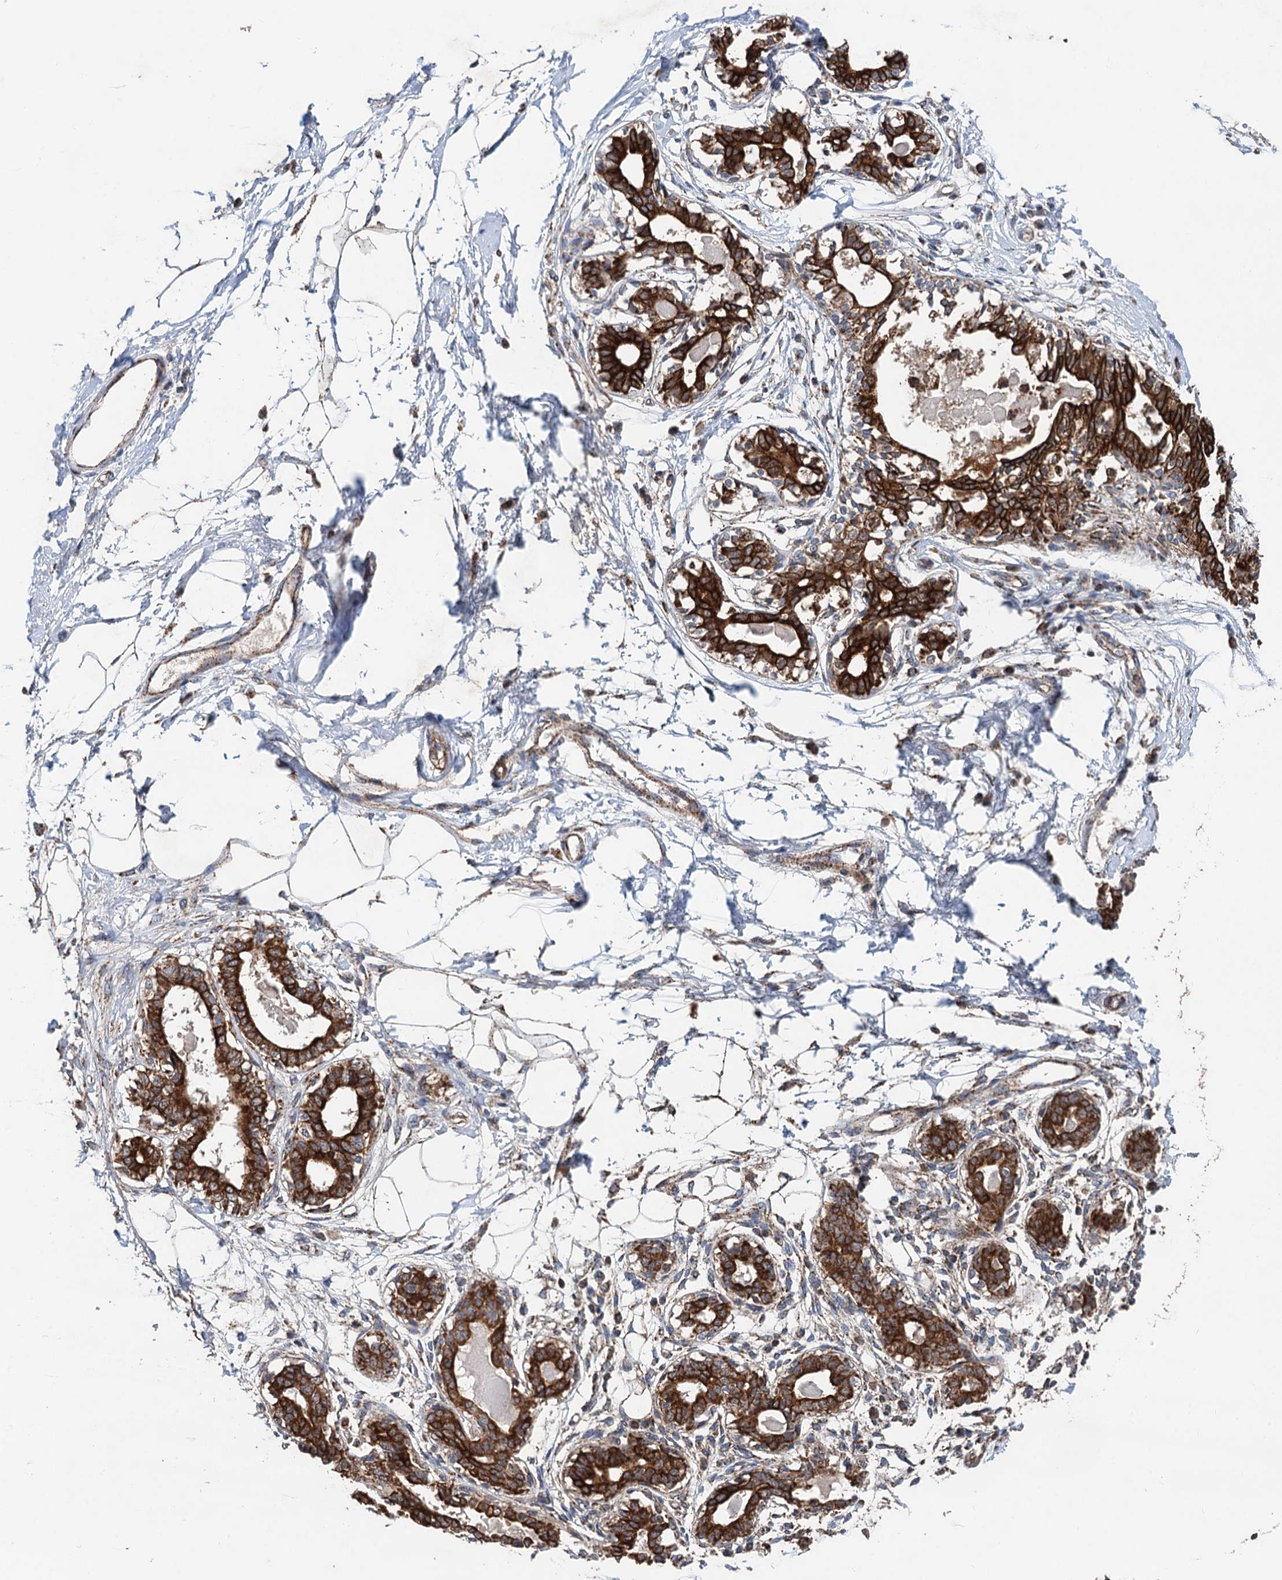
{"staining": {"intensity": "moderate", "quantity": ">75%", "location": "cytoplasmic/membranous"}, "tissue": "breast", "cell_type": "Adipocytes", "image_type": "normal", "snomed": [{"axis": "morphology", "description": "Normal tissue, NOS"}, {"axis": "topography", "description": "Breast"}], "caption": "High-magnification brightfield microscopy of unremarkable breast stained with DAB (3,3'-diaminobenzidine) (brown) and counterstained with hematoxylin (blue). adipocytes exhibit moderate cytoplasmic/membranous expression is seen in approximately>75% of cells.", "gene": "DGLUCY", "patient": {"sex": "female", "age": 45}}